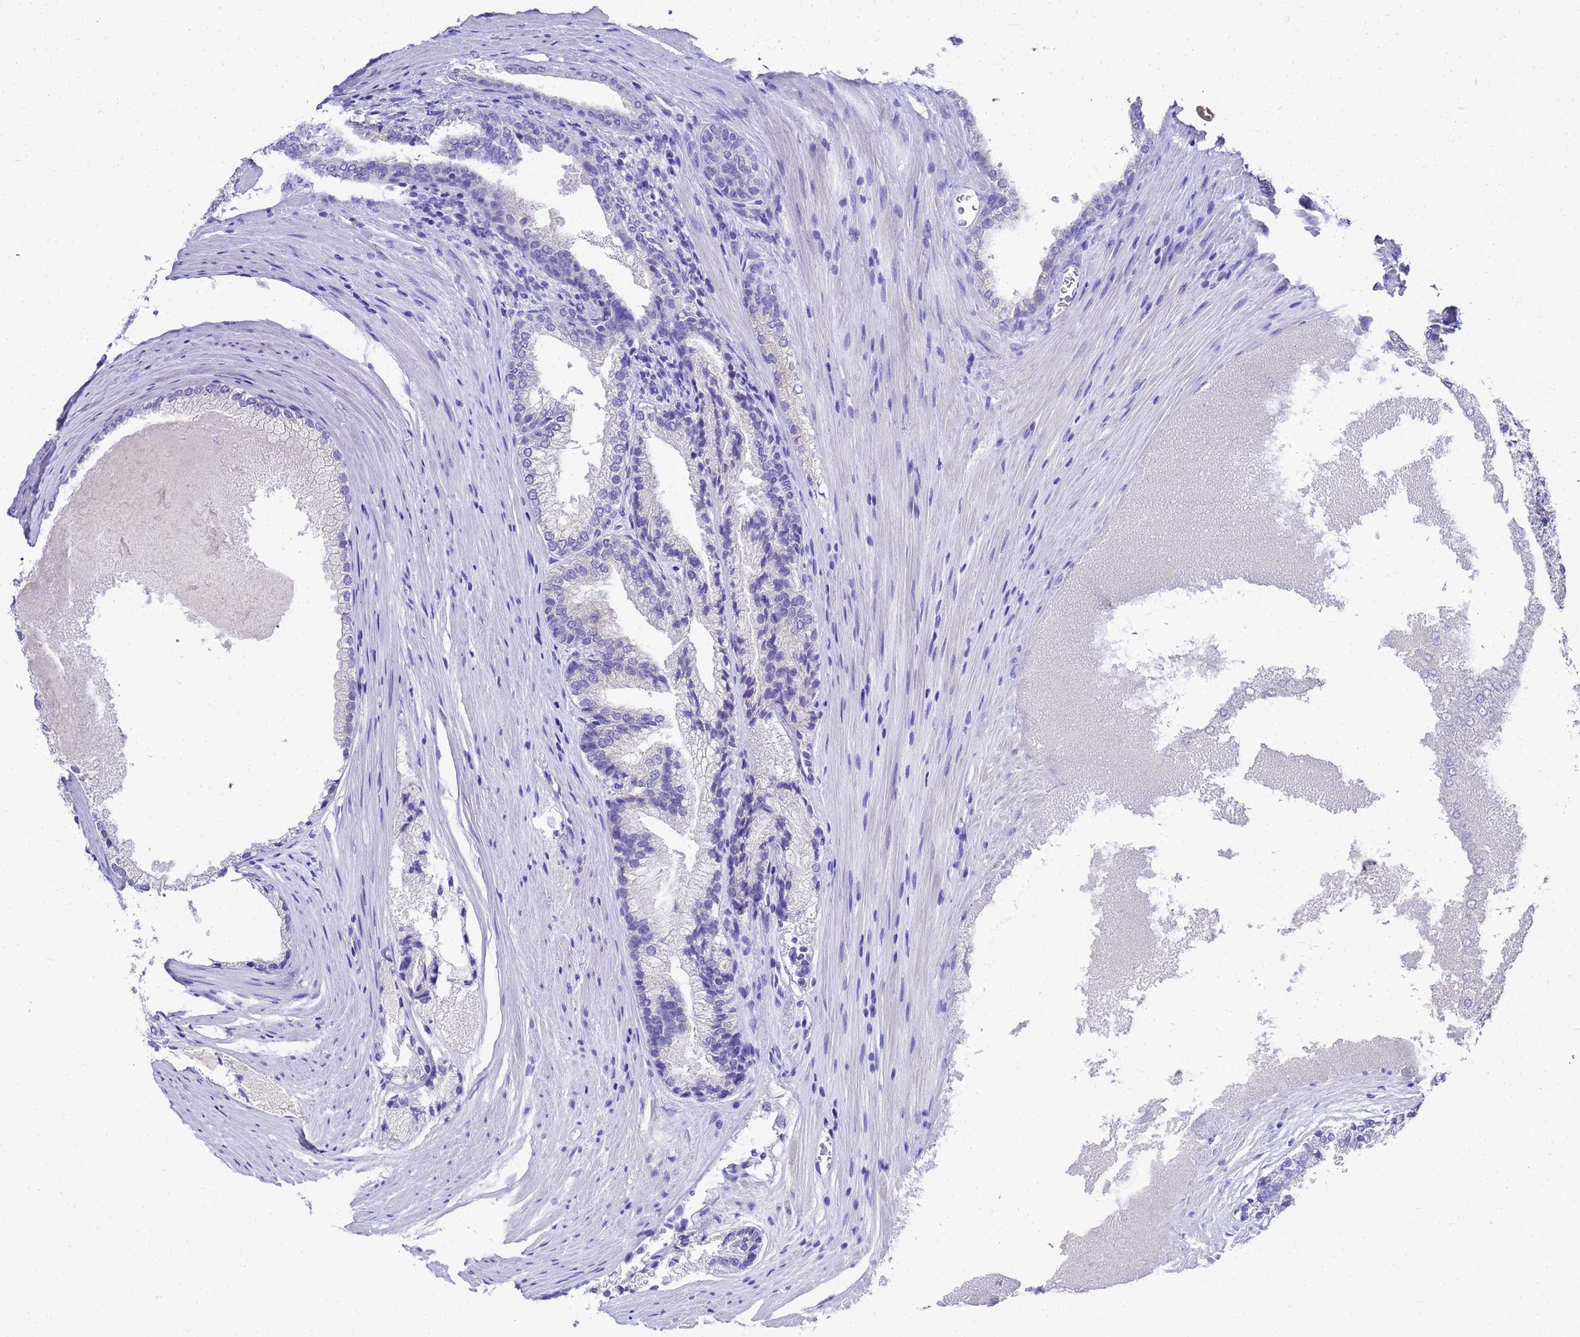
{"staining": {"intensity": "negative", "quantity": "none", "location": "none"}, "tissue": "prostate cancer", "cell_type": "Tumor cells", "image_type": "cancer", "snomed": [{"axis": "morphology", "description": "Adenocarcinoma, Low grade"}, {"axis": "topography", "description": "Prostate"}], "caption": "This photomicrograph is of prostate cancer stained with immunohistochemistry (IHC) to label a protein in brown with the nuclei are counter-stained blue. There is no expression in tumor cells.", "gene": "MS4A13", "patient": {"sex": "male", "age": 74}}